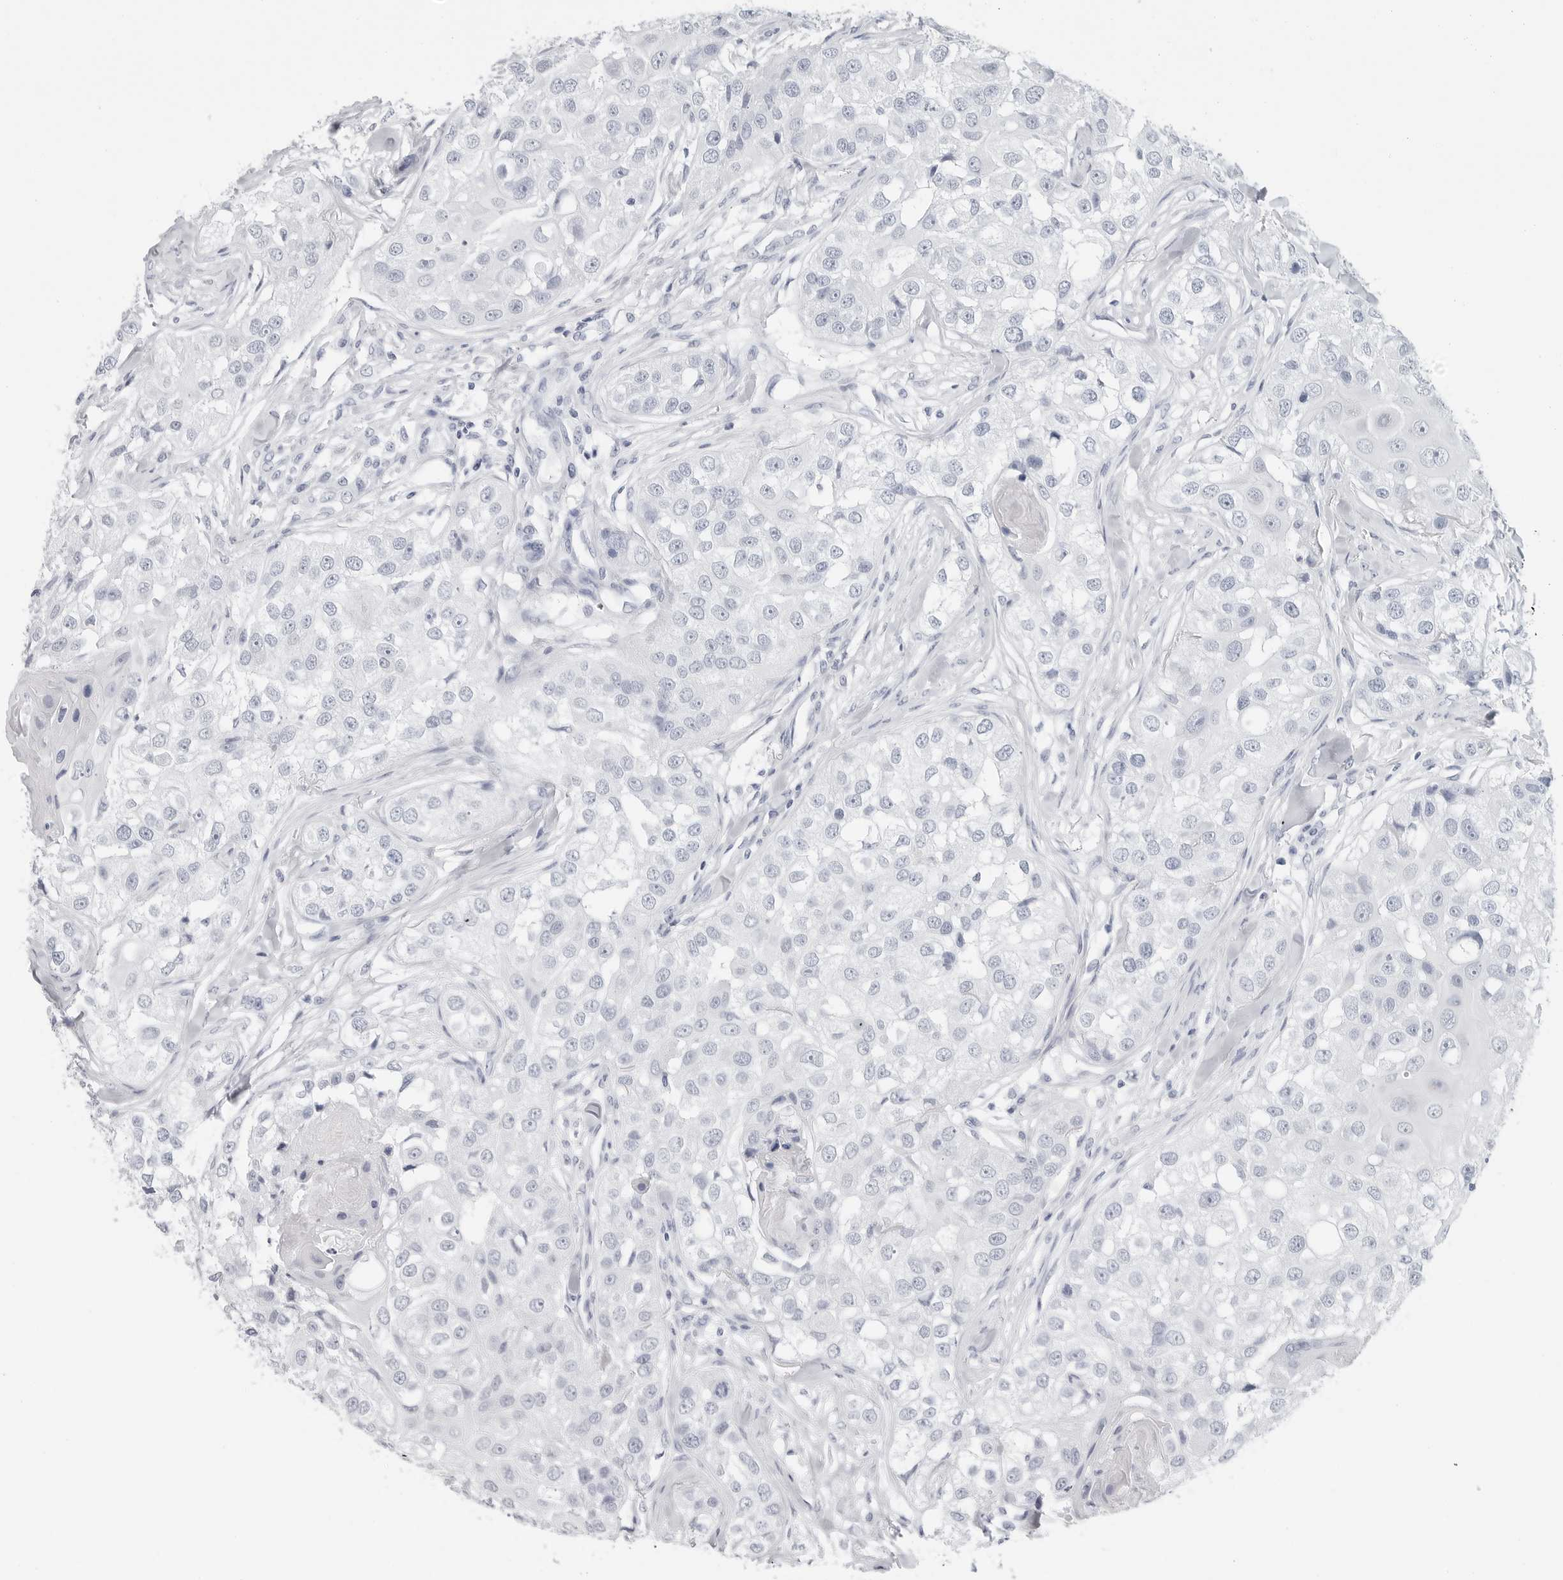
{"staining": {"intensity": "negative", "quantity": "none", "location": "none"}, "tissue": "head and neck cancer", "cell_type": "Tumor cells", "image_type": "cancer", "snomed": [{"axis": "morphology", "description": "Normal tissue, NOS"}, {"axis": "morphology", "description": "Squamous cell carcinoma, NOS"}, {"axis": "topography", "description": "Skeletal muscle"}, {"axis": "topography", "description": "Head-Neck"}], "caption": "Tumor cells show no significant expression in squamous cell carcinoma (head and neck).", "gene": "CSH1", "patient": {"sex": "male", "age": 51}}